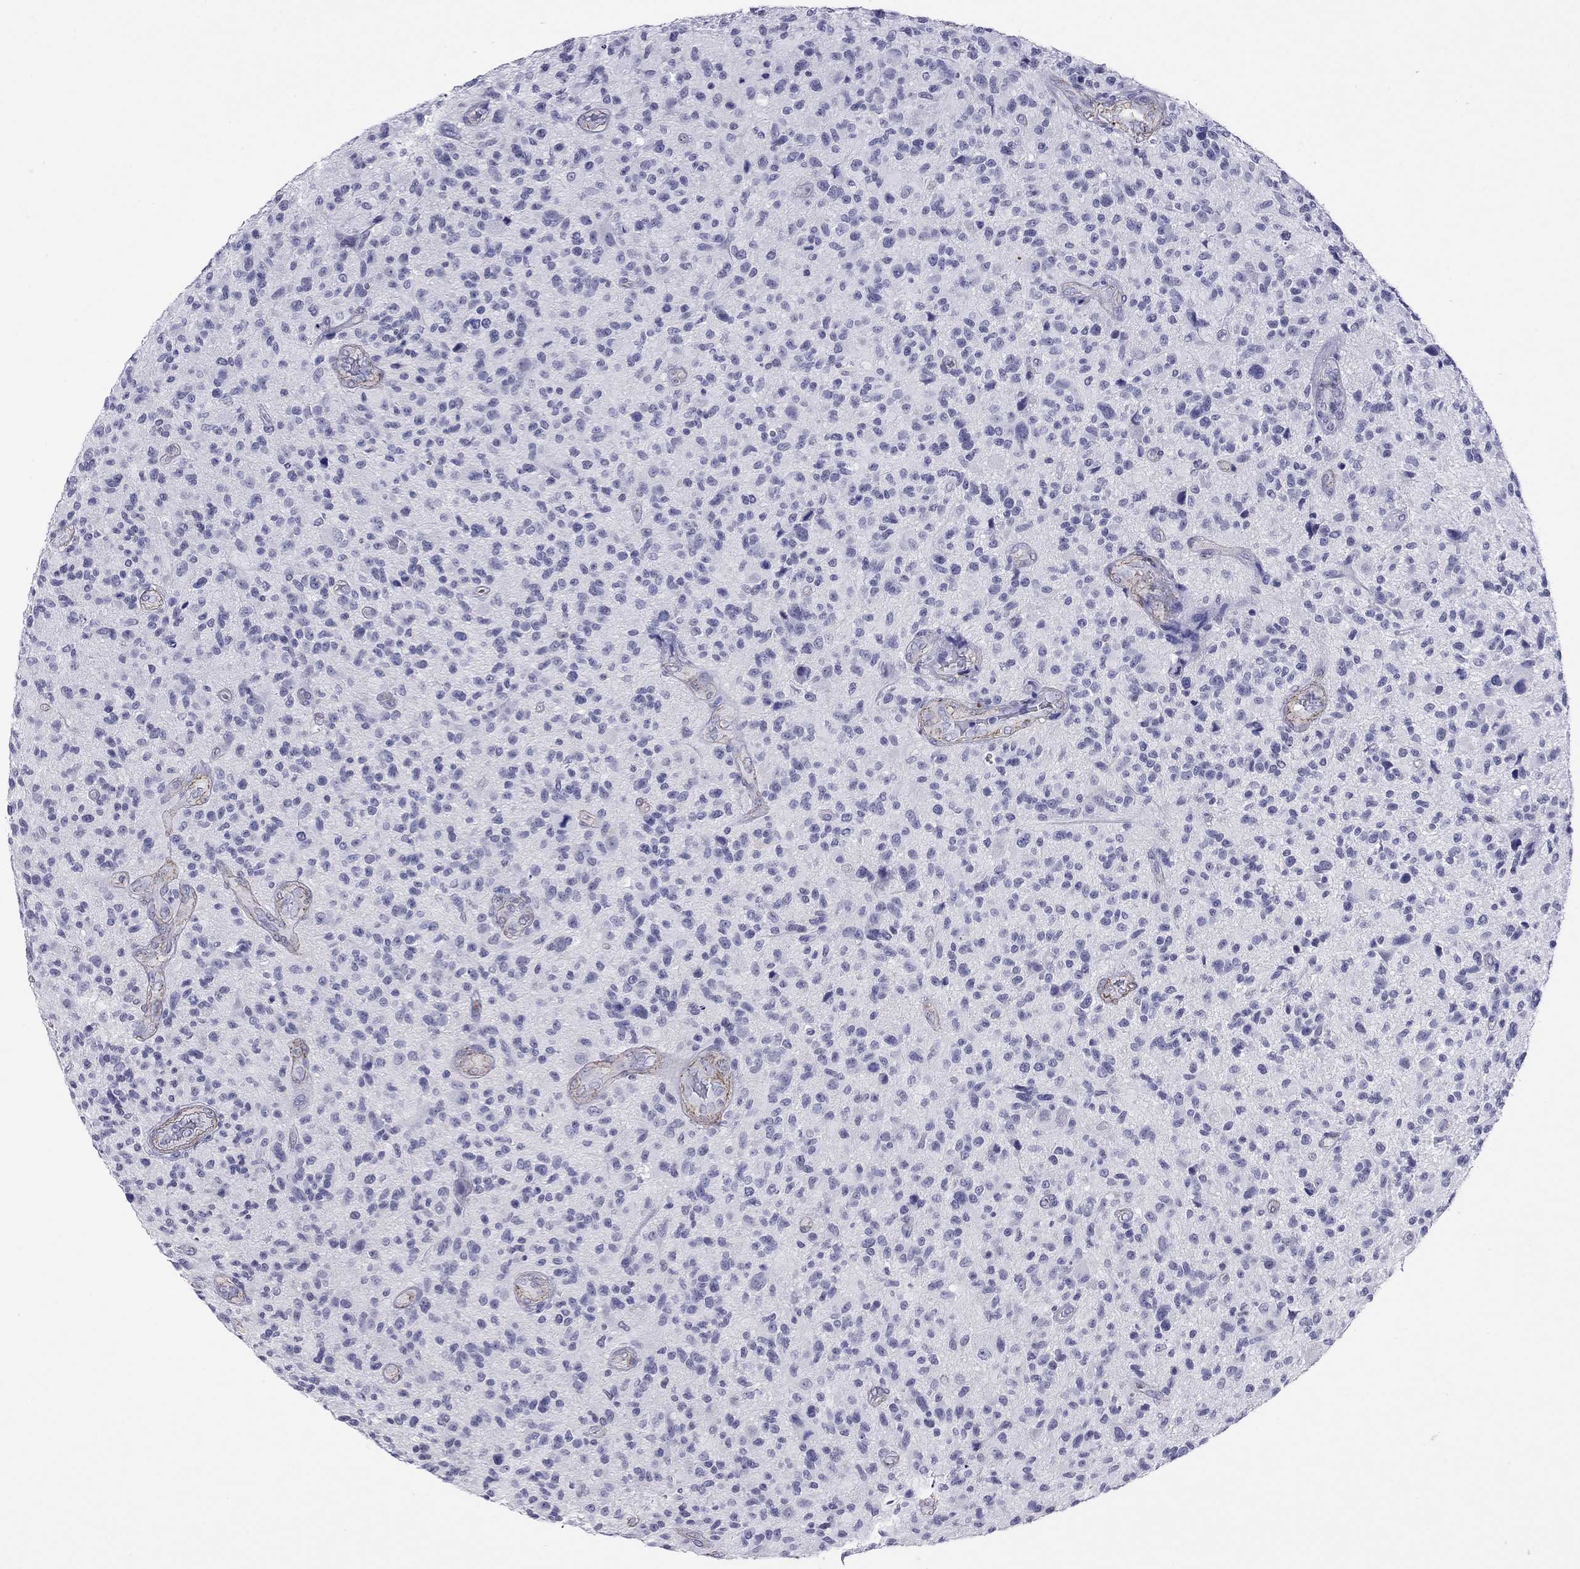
{"staining": {"intensity": "negative", "quantity": "none", "location": "none"}, "tissue": "glioma", "cell_type": "Tumor cells", "image_type": "cancer", "snomed": [{"axis": "morphology", "description": "Glioma, malignant, High grade"}, {"axis": "topography", "description": "Brain"}], "caption": "An image of human malignant glioma (high-grade) is negative for staining in tumor cells. (Stains: DAB immunohistochemistry with hematoxylin counter stain, Microscopy: brightfield microscopy at high magnification).", "gene": "MYMX", "patient": {"sex": "male", "age": 47}}